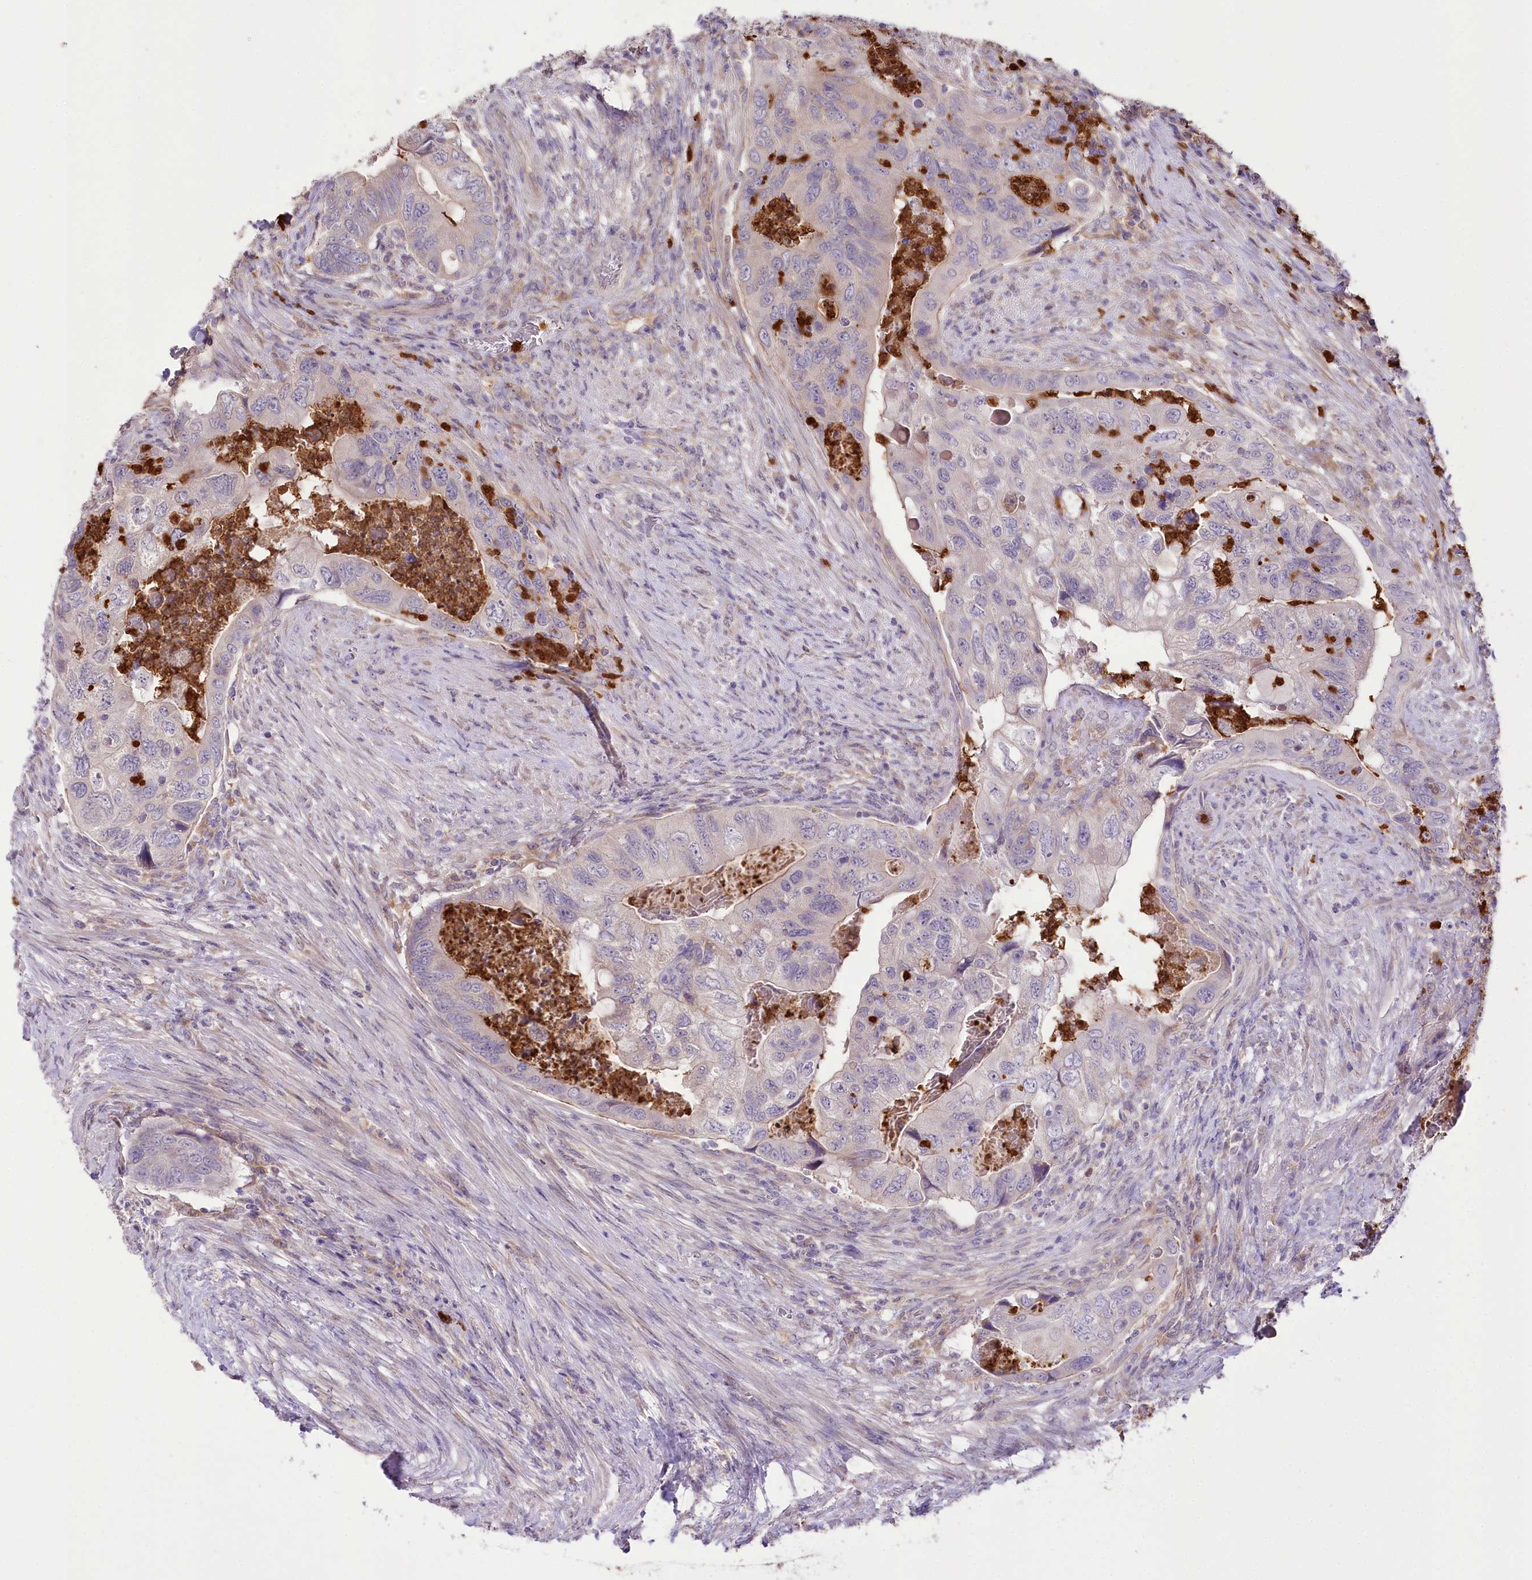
{"staining": {"intensity": "negative", "quantity": "none", "location": "none"}, "tissue": "colorectal cancer", "cell_type": "Tumor cells", "image_type": "cancer", "snomed": [{"axis": "morphology", "description": "Adenocarcinoma, NOS"}, {"axis": "topography", "description": "Rectum"}], "caption": "The histopathology image displays no significant staining in tumor cells of colorectal cancer. (DAB (3,3'-diaminobenzidine) immunohistochemistry, high magnification).", "gene": "DPYD", "patient": {"sex": "male", "age": 63}}